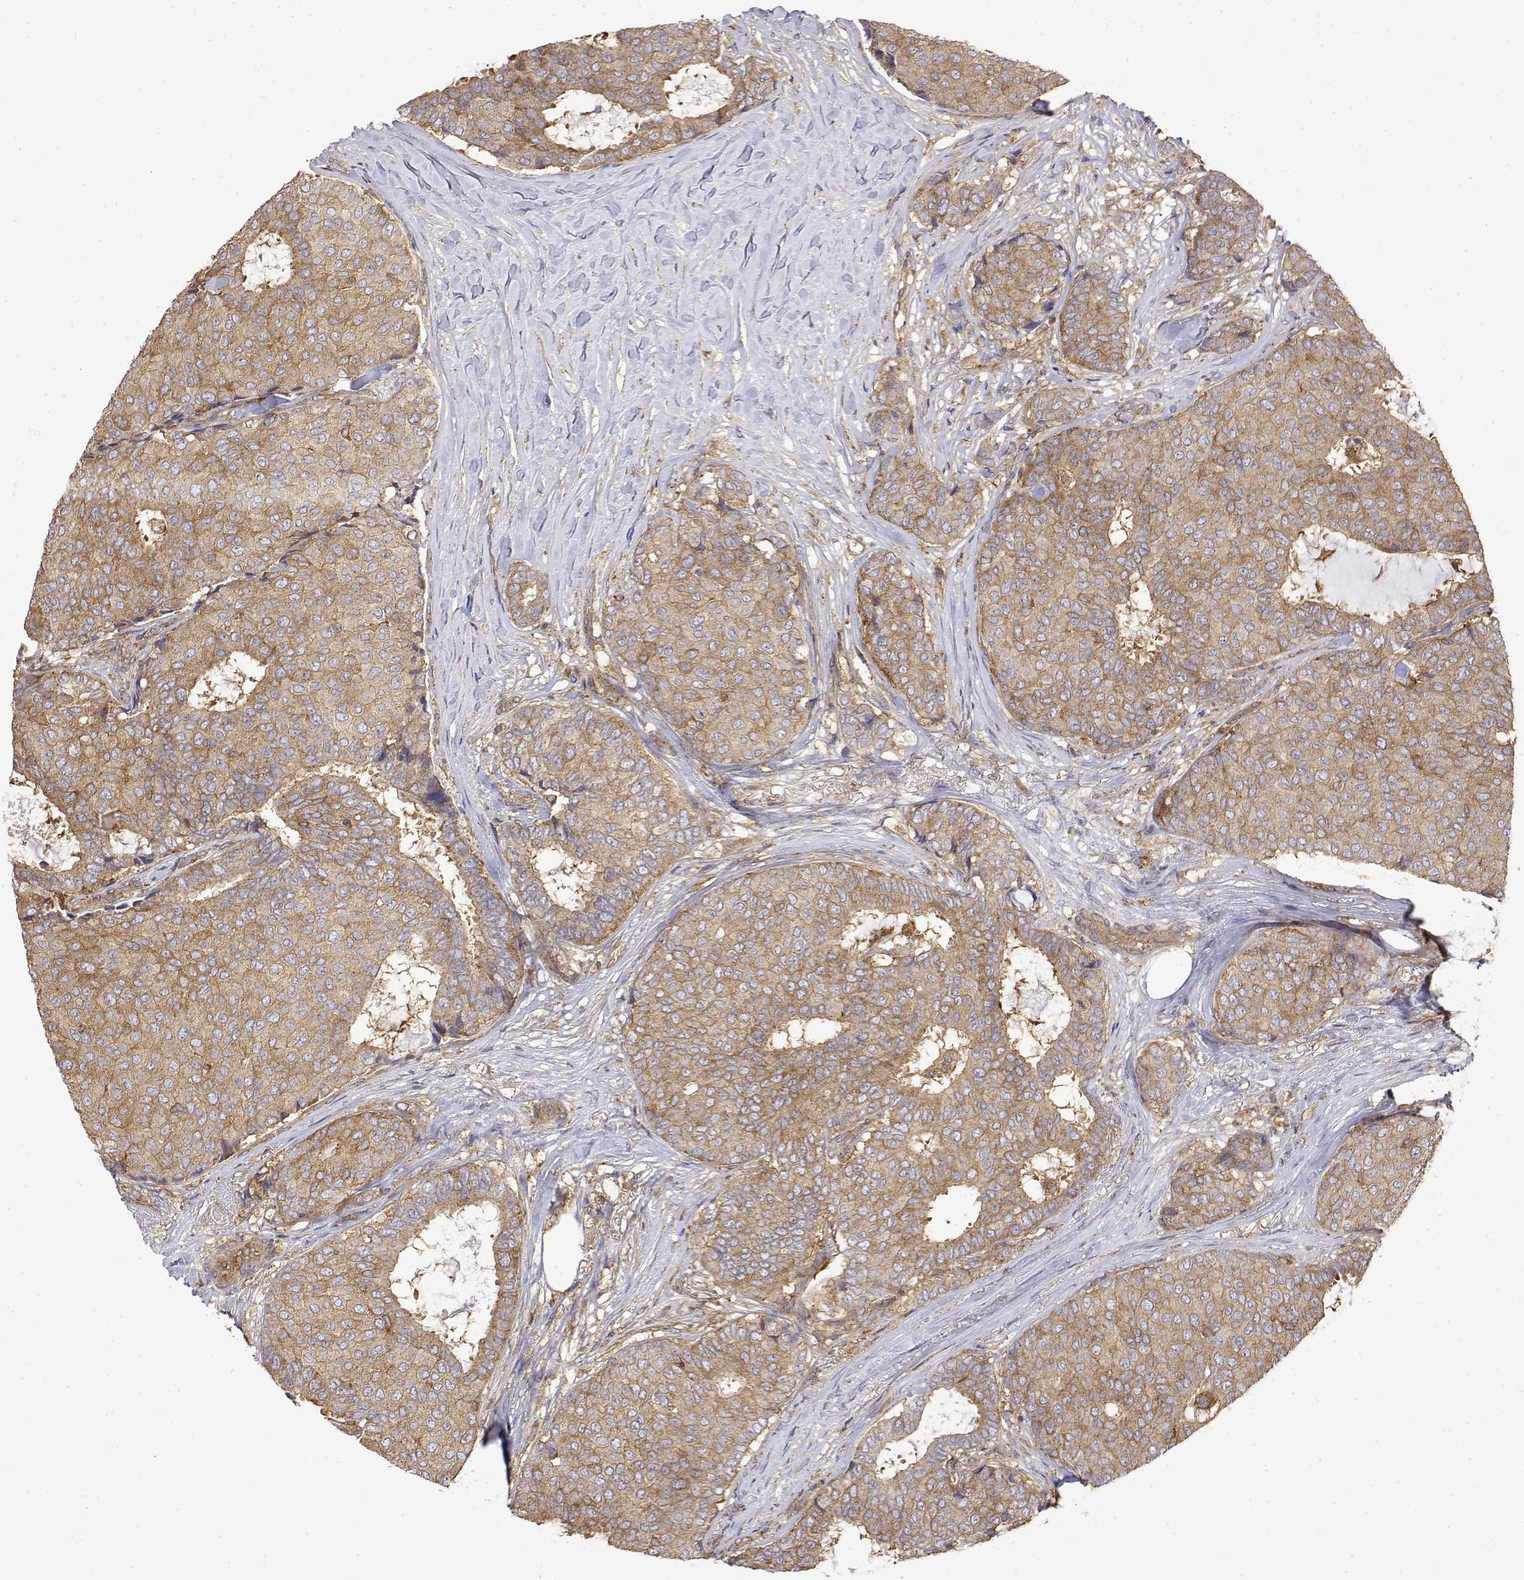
{"staining": {"intensity": "moderate", "quantity": ">75%", "location": "cytoplasmic/membranous"}, "tissue": "breast cancer", "cell_type": "Tumor cells", "image_type": "cancer", "snomed": [{"axis": "morphology", "description": "Duct carcinoma"}, {"axis": "topography", "description": "Breast"}], "caption": "High-power microscopy captured an immunohistochemistry (IHC) histopathology image of breast cancer, revealing moderate cytoplasmic/membranous staining in approximately >75% of tumor cells.", "gene": "PACSIN2", "patient": {"sex": "female", "age": 75}}